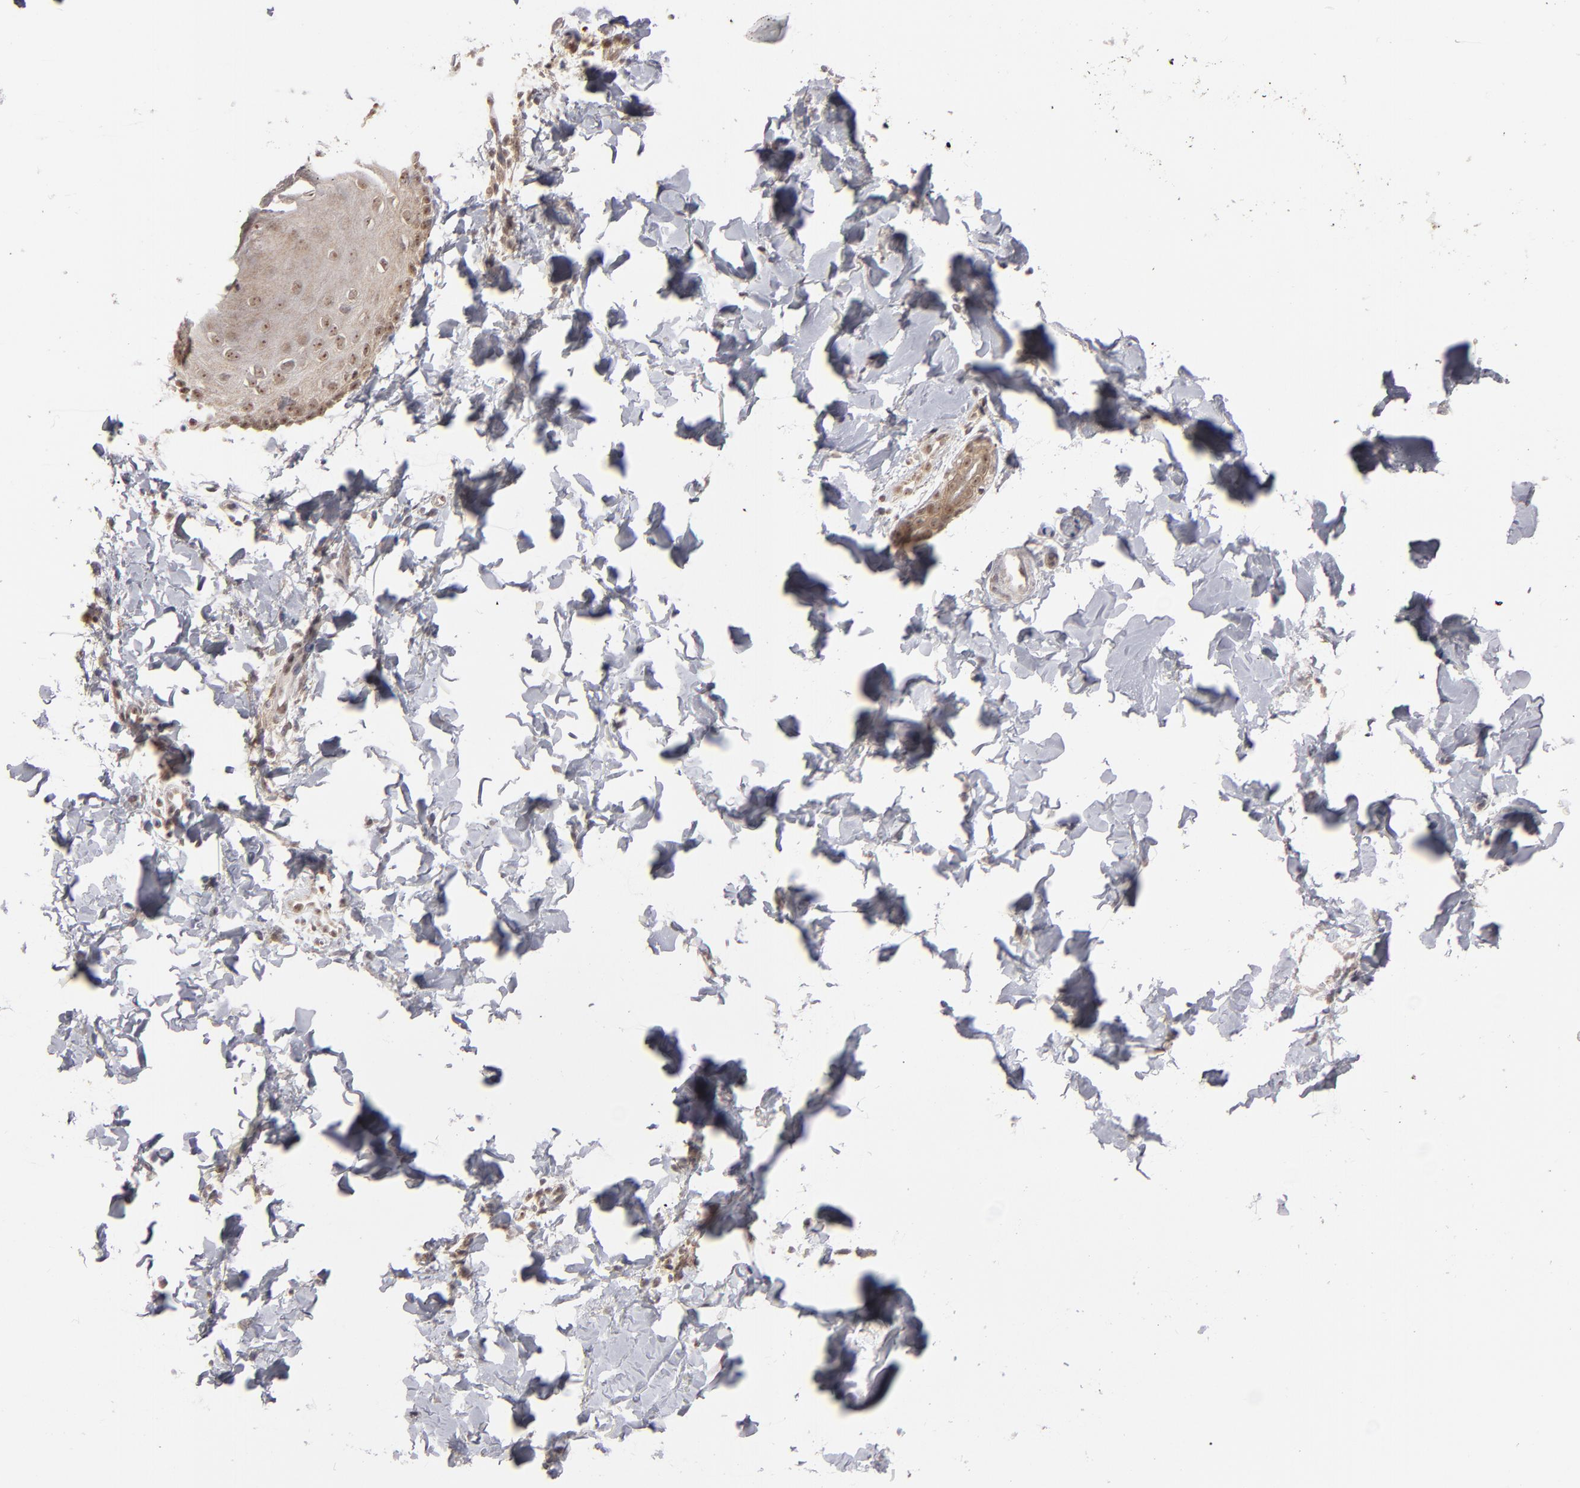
{"staining": {"intensity": "weak", "quantity": "25%-75%", "location": "cytoplasmic/membranous"}, "tissue": "skin", "cell_type": "Epidermal cells", "image_type": "normal", "snomed": [{"axis": "morphology", "description": "Normal tissue, NOS"}, {"axis": "morphology", "description": "Inflammation, NOS"}, {"axis": "topography", "description": "Soft tissue"}, {"axis": "topography", "description": "Anal"}], "caption": "Skin stained for a protein (brown) shows weak cytoplasmic/membranous positive expression in approximately 25%-75% of epidermal cells.", "gene": "GLCCI1", "patient": {"sex": "female", "age": 15}}